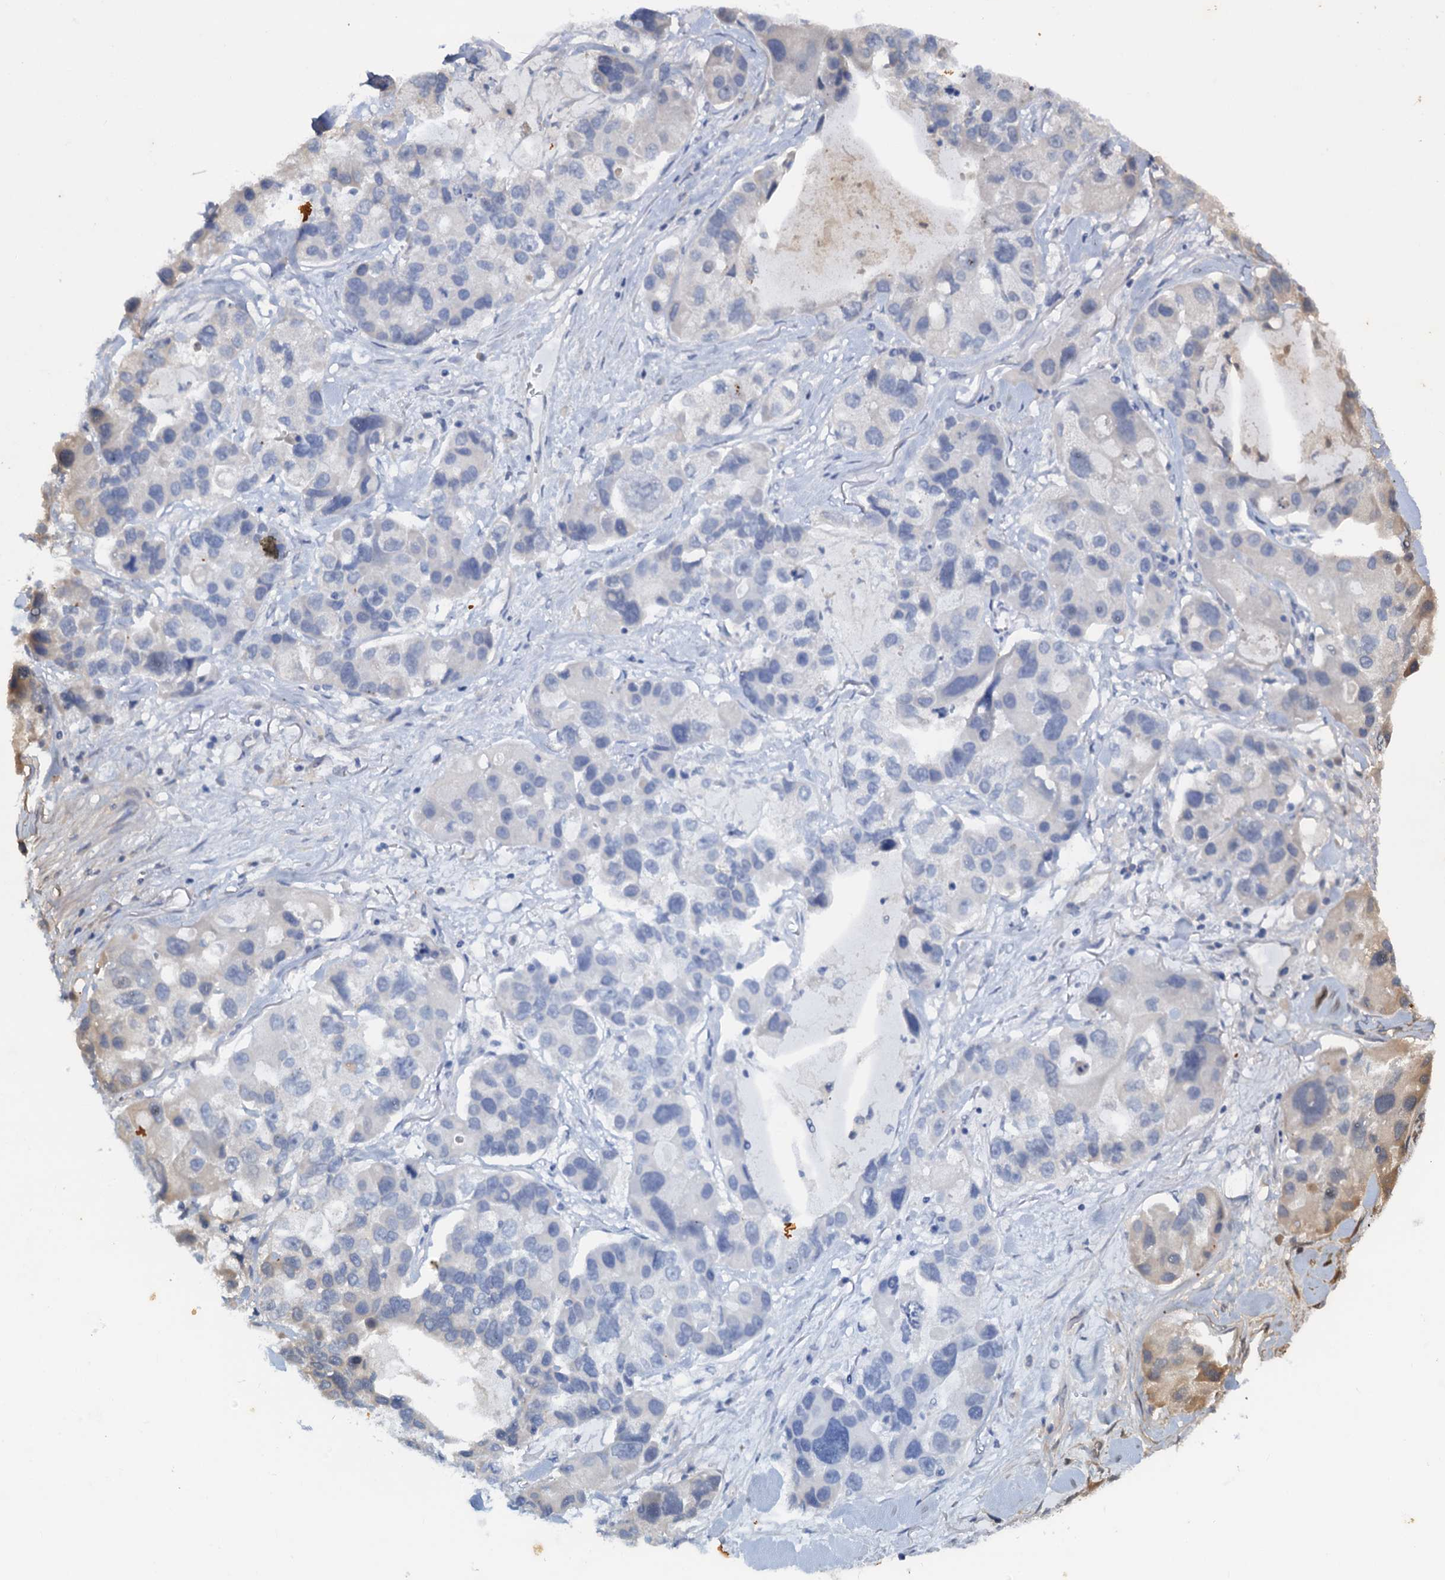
{"staining": {"intensity": "negative", "quantity": "none", "location": "none"}, "tissue": "lung cancer", "cell_type": "Tumor cells", "image_type": "cancer", "snomed": [{"axis": "morphology", "description": "Adenocarcinoma, NOS"}, {"axis": "topography", "description": "Lung"}], "caption": "DAB (3,3'-diaminobenzidine) immunohistochemical staining of adenocarcinoma (lung) reveals no significant expression in tumor cells.", "gene": "PTGES3", "patient": {"sex": "female", "age": 54}}